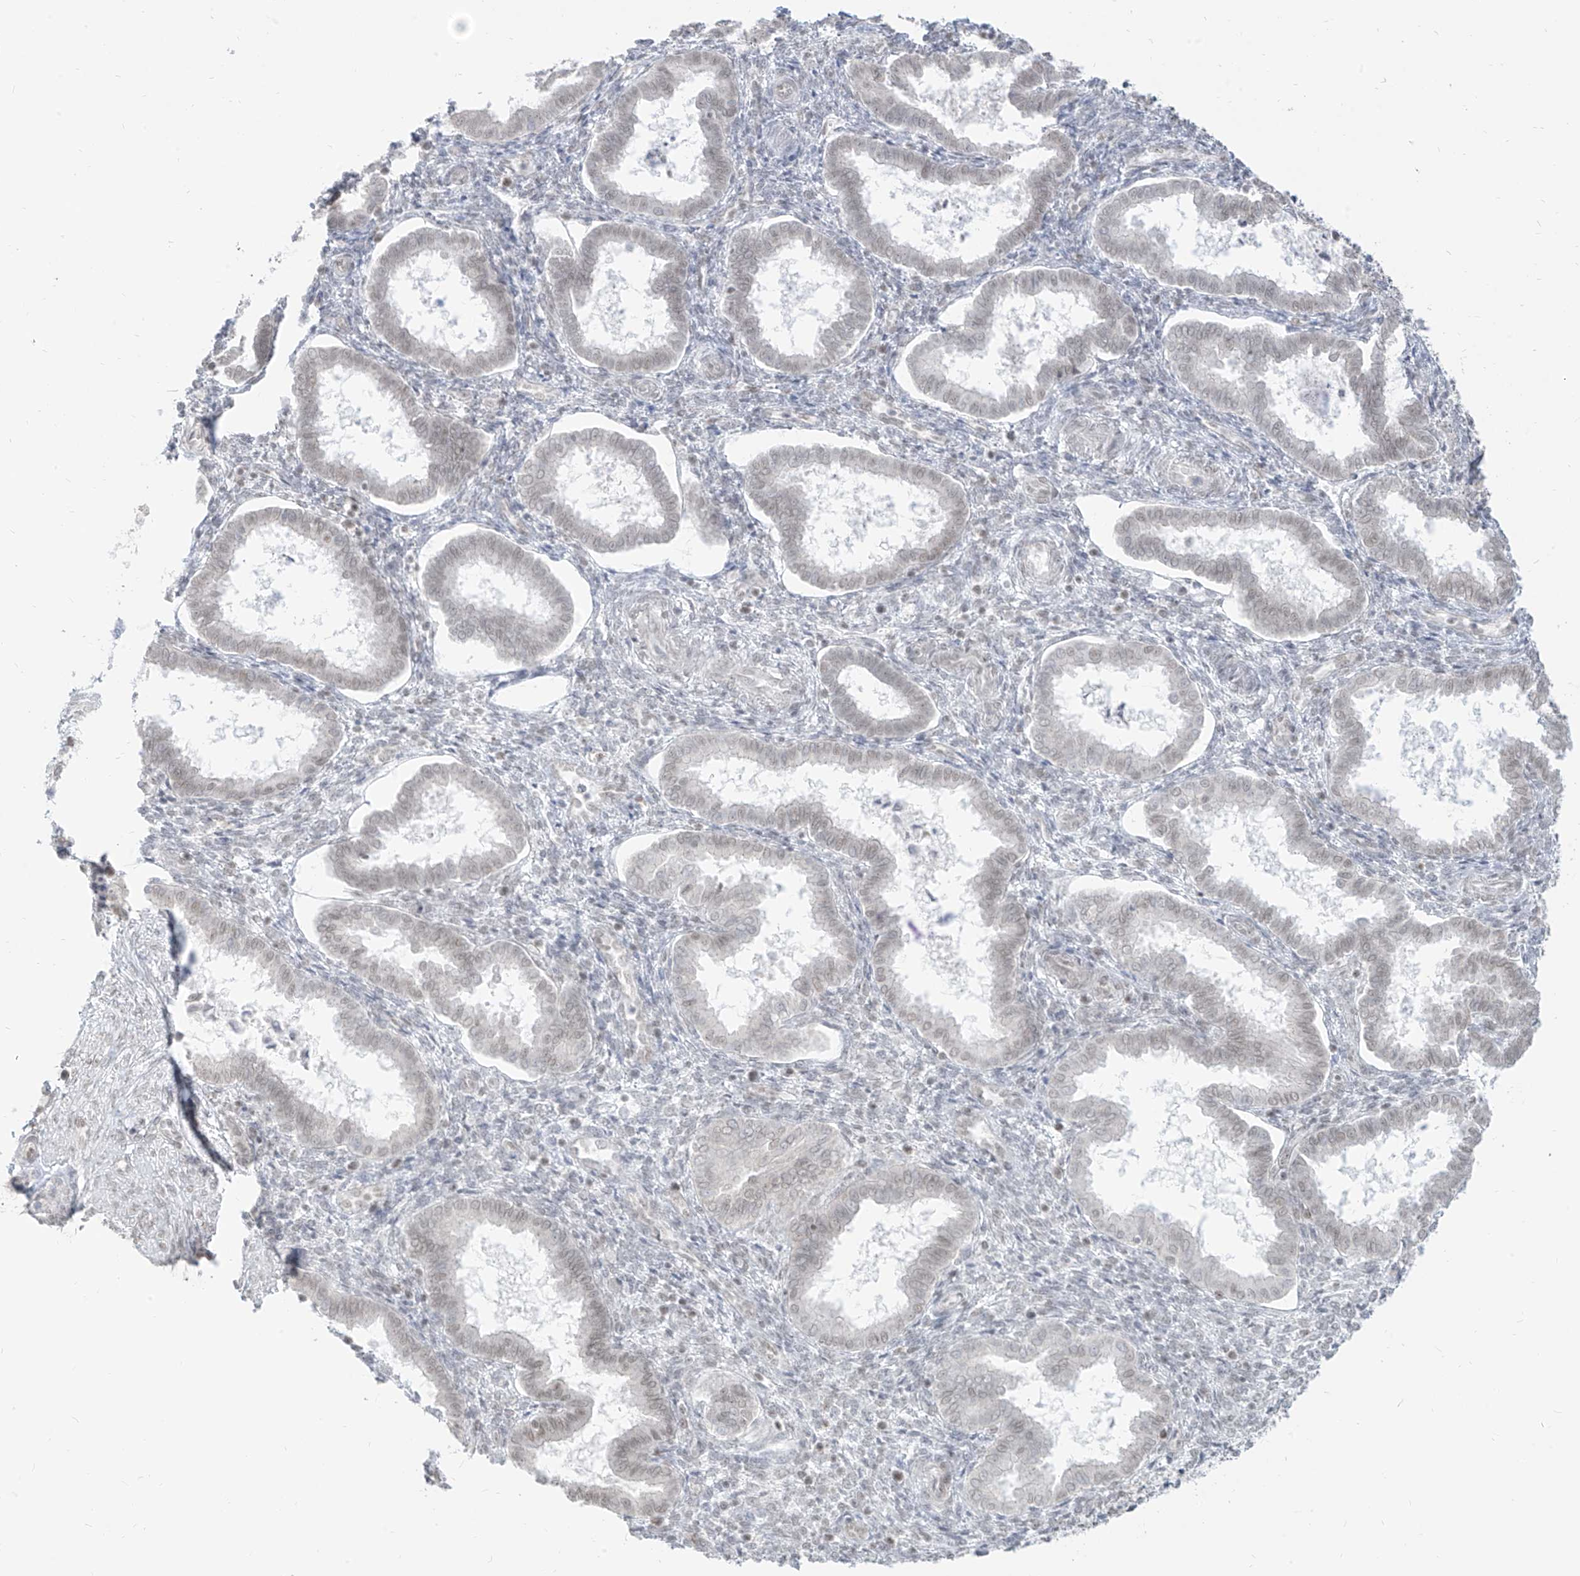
{"staining": {"intensity": "negative", "quantity": "none", "location": "none"}, "tissue": "endometrium", "cell_type": "Cells in endometrial stroma", "image_type": "normal", "snomed": [{"axis": "morphology", "description": "Normal tissue, NOS"}, {"axis": "topography", "description": "Endometrium"}], "caption": "The immunohistochemistry (IHC) photomicrograph has no significant staining in cells in endometrial stroma of endometrium.", "gene": "SUPT5H", "patient": {"sex": "female", "age": 24}}